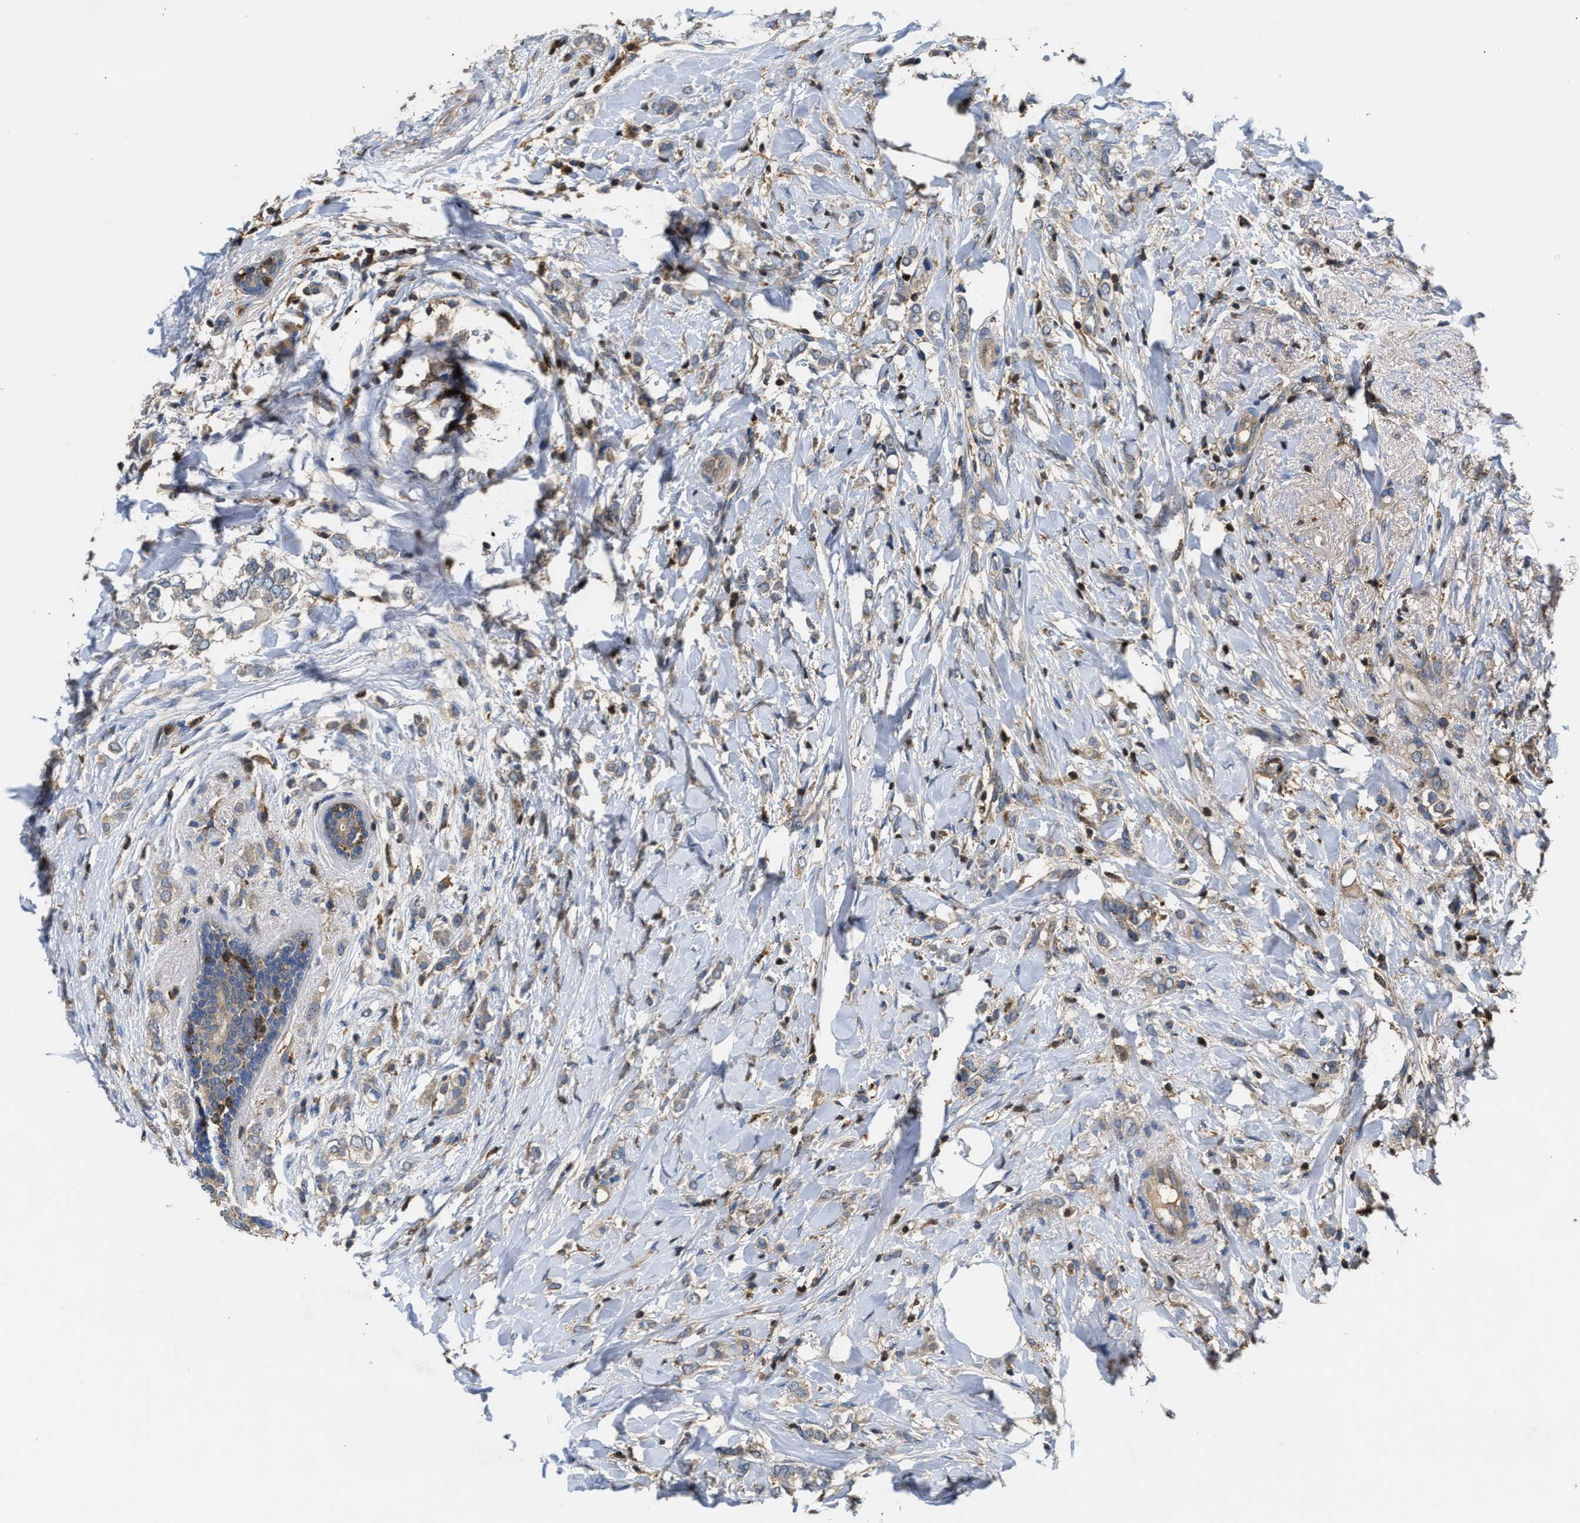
{"staining": {"intensity": "weak", "quantity": "<25%", "location": "cytoplasmic/membranous"}, "tissue": "breast cancer", "cell_type": "Tumor cells", "image_type": "cancer", "snomed": [{"axis": "morphology", "description": "Normal tissue, NOS"}, {"axis": "morphology", "description": "Lobular carcinoma"}, {"axis": "topography", "description": "Breast"}], "caption": "A high-resolution histopathology image shows IHC staining of breast cancer (lobular carcinoma), which reveals no significant expression in tumor cells.", "gene": "OSTF1", "patient": {"sex": "female", "age": 47}}